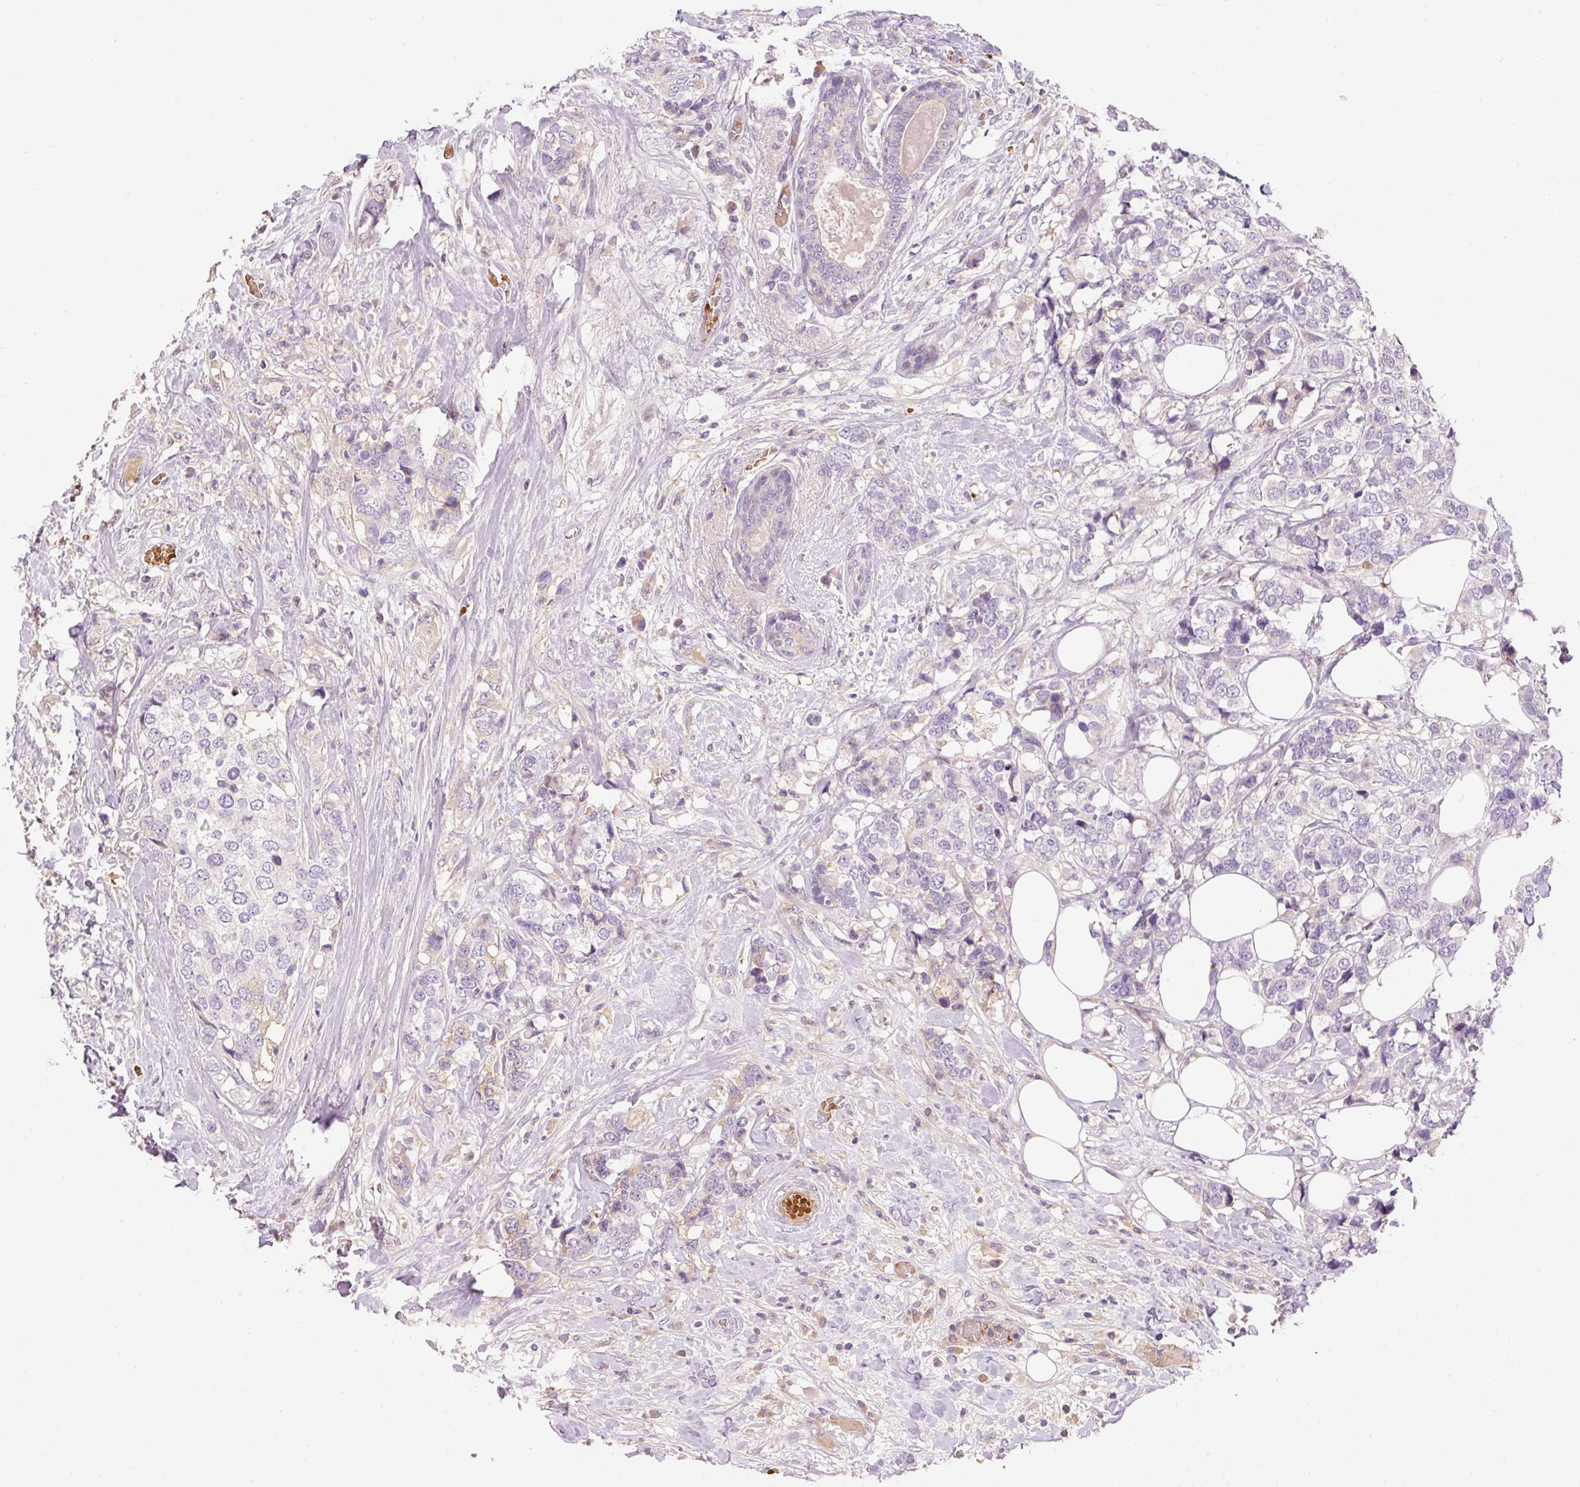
{"staining": {"intensity": "negative", "quantity": "none", "location": "none"}, "tissue": "breast cancer", "cell_type": "Tumor cells", "image_type": "cancer", "snomed": [{"axis": "morphology", "description": "Lobular carcinoma"}, {"axis": "topography", "description": "Breast"}], "caption": "An image of human breast cancer (lobular carcinoma) is negative for staining in tumor cells.", "gene": "CMTM8", "patient": {"sex": "female", "age": 59}}